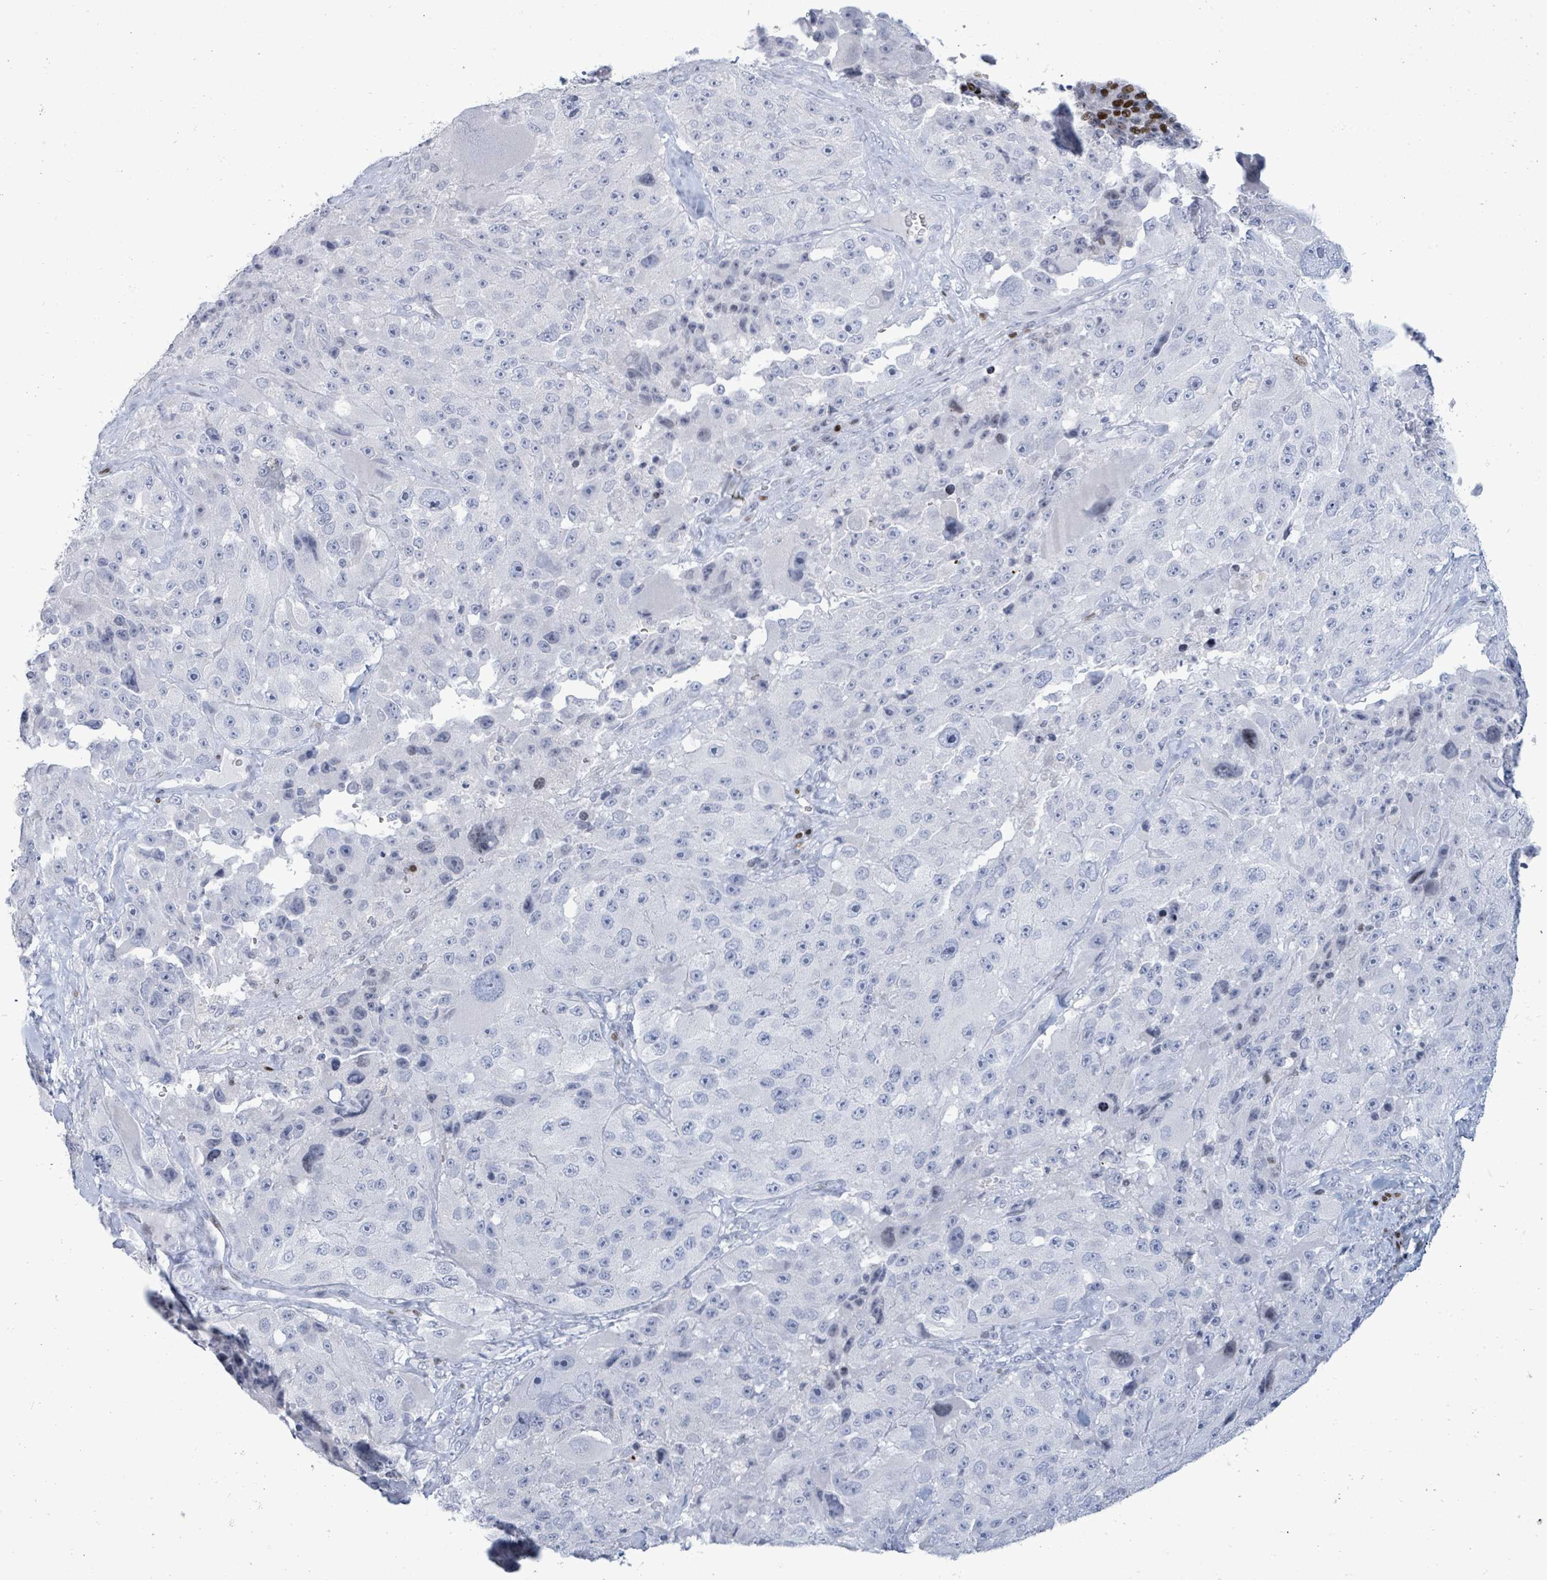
{"staining": {"intensity": "negative", "quantity": "none", "location": "none"}, "tissue": "melanoma", "cell_type": "Tumor cells", "image_type": "cancer", "snomed": [{"axis": "morphology", "description": "Malignant melanoma, Metastatic site"}, {"axis": "topography", "description": "Lymph node"}], "caption": "DAB immunohistochemical staining of human malignant melanoma (metastatic site) exhibits no significant expression in tumor cells.", "gene": "MALL", "patient": {"sex": "male", "age": 62}}